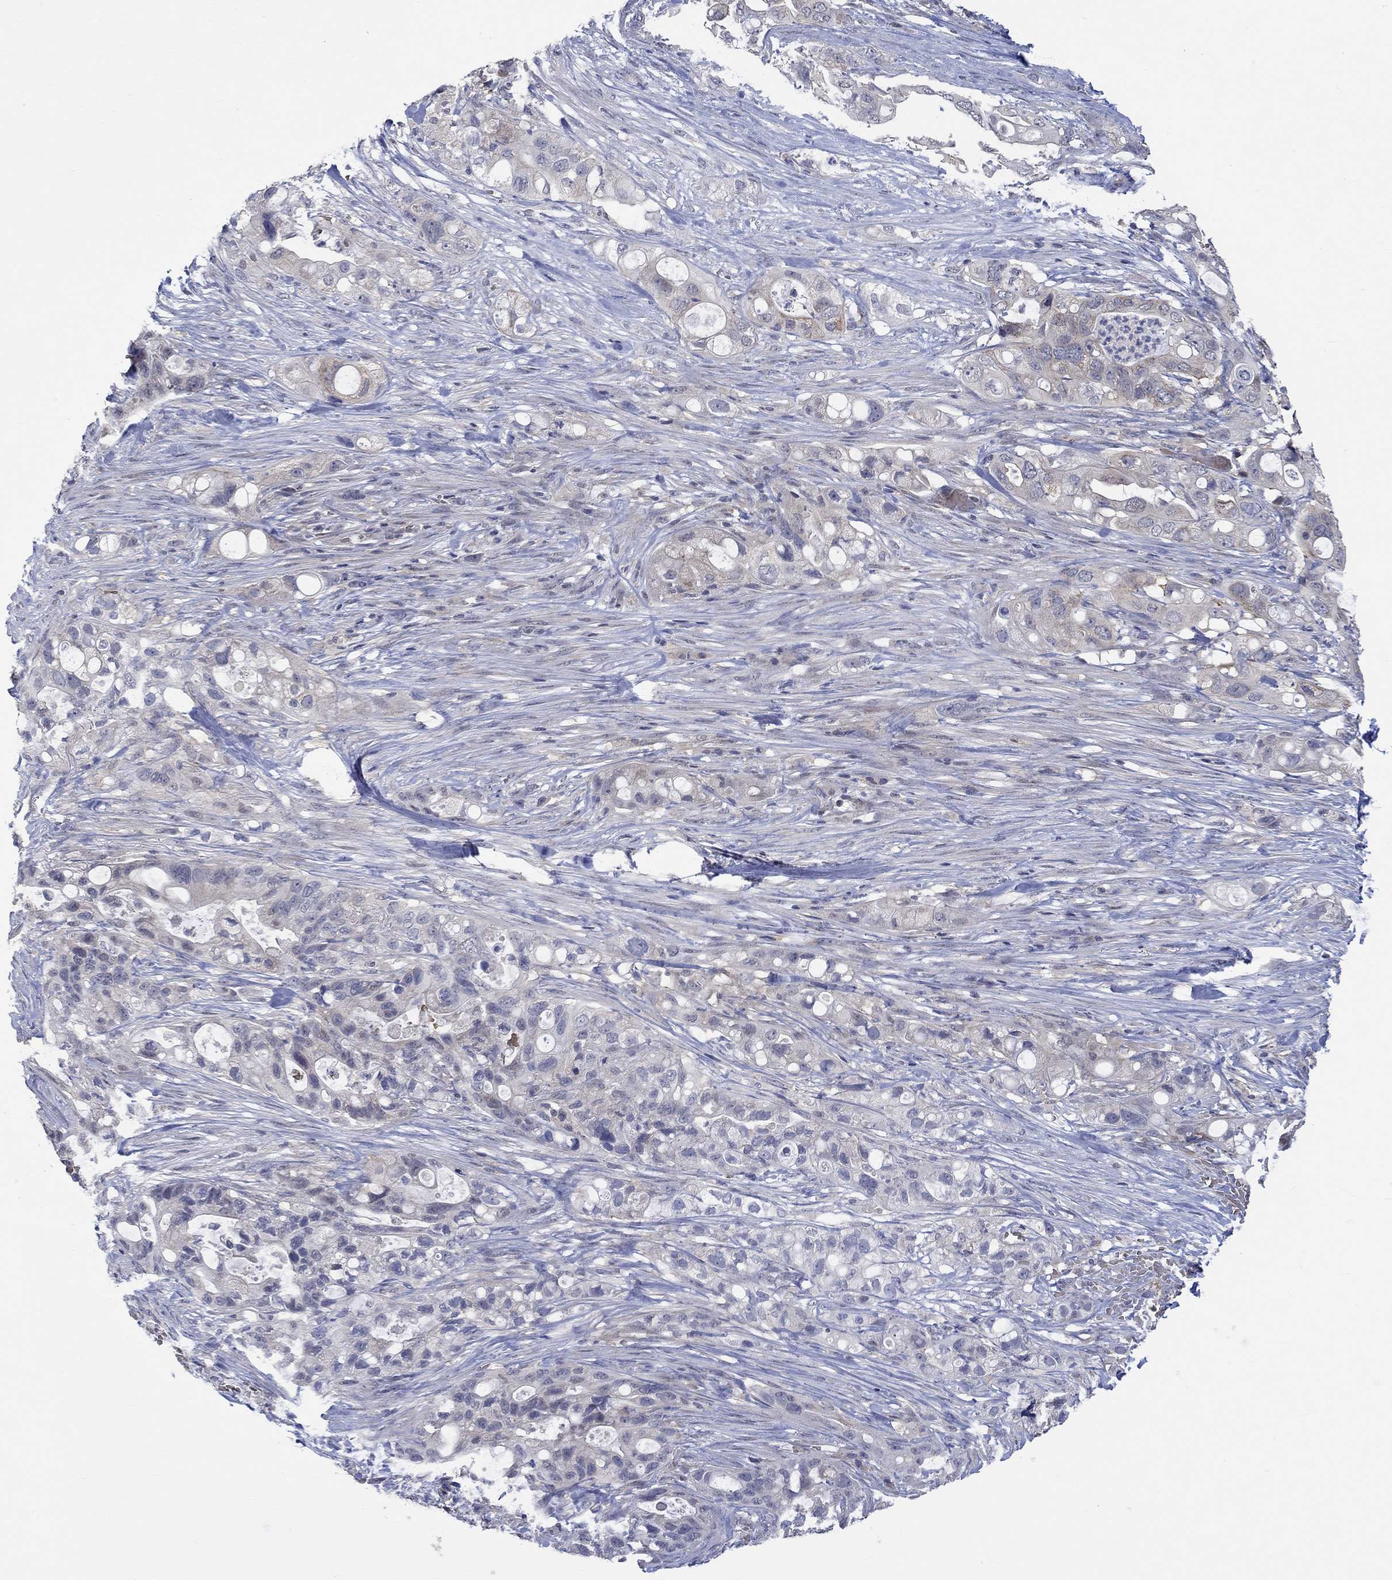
{"staining": {"intensity": "weak", "quantity": "<25%", "location": "cytoplasmic/membranous"}, "tissue": "pancreatic cancer", "cell_type": "Tumor cells", "image_type": "cancer", "snomed": [{"axis": "morphology", "description": "Adenocarcinoma, NOS"}, {"axis": "topography", "description": "Pancreas"}], "caption": "There is no significant staining in tumor cells of pancreatic adenocarcinoma. The staining is performed using DAB (3,3'-diaminobenzidine) brown chromogen with nuclei counter-stained in using hematoxylin.", "gene": "WASF1", "patient": {"sex": "female", "age": 72}}